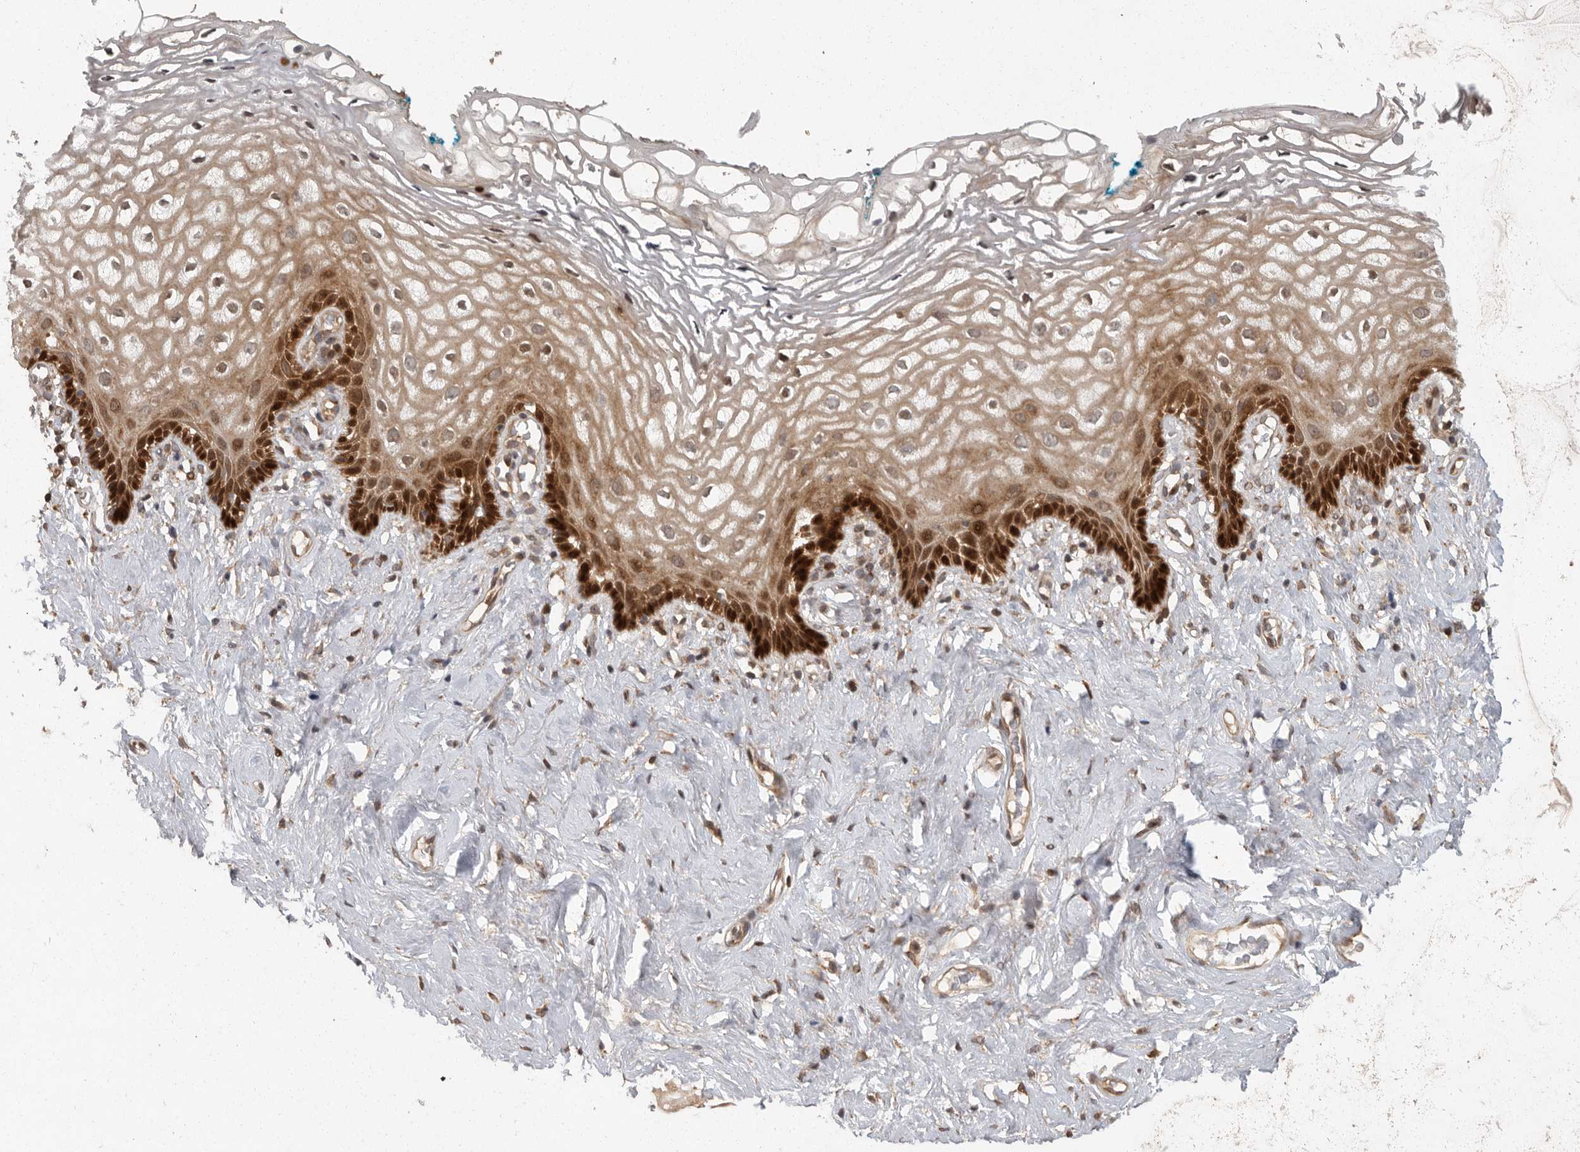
{"staining": {"intensity": "strong", "quantity": "25%-75%", "location": "cytoplasmic/membranous,nuclear"}, "tissue": "vagina", "cell_type": "Squamous epithelial cells", "image_type": "normal", "snomed": [{"axis": "morphology", "description": "Normal tissue, NOS"}, {"axis": "morphology", "description": "Adenocarcinoma, NOS"}, {"axis": "topography", "description": "Rectum"}, {"axis": "topography", "description": "Vagina"}], "caption": "Protein staining of benign vagina reveals strong cytoplasmic/membranous,nuclear expression in about 25%-75% of squamous epithelial cells. Nuclei are stained in blue.", "gene": "SWT1", "patient": {"sex": "female", "age": 71}}